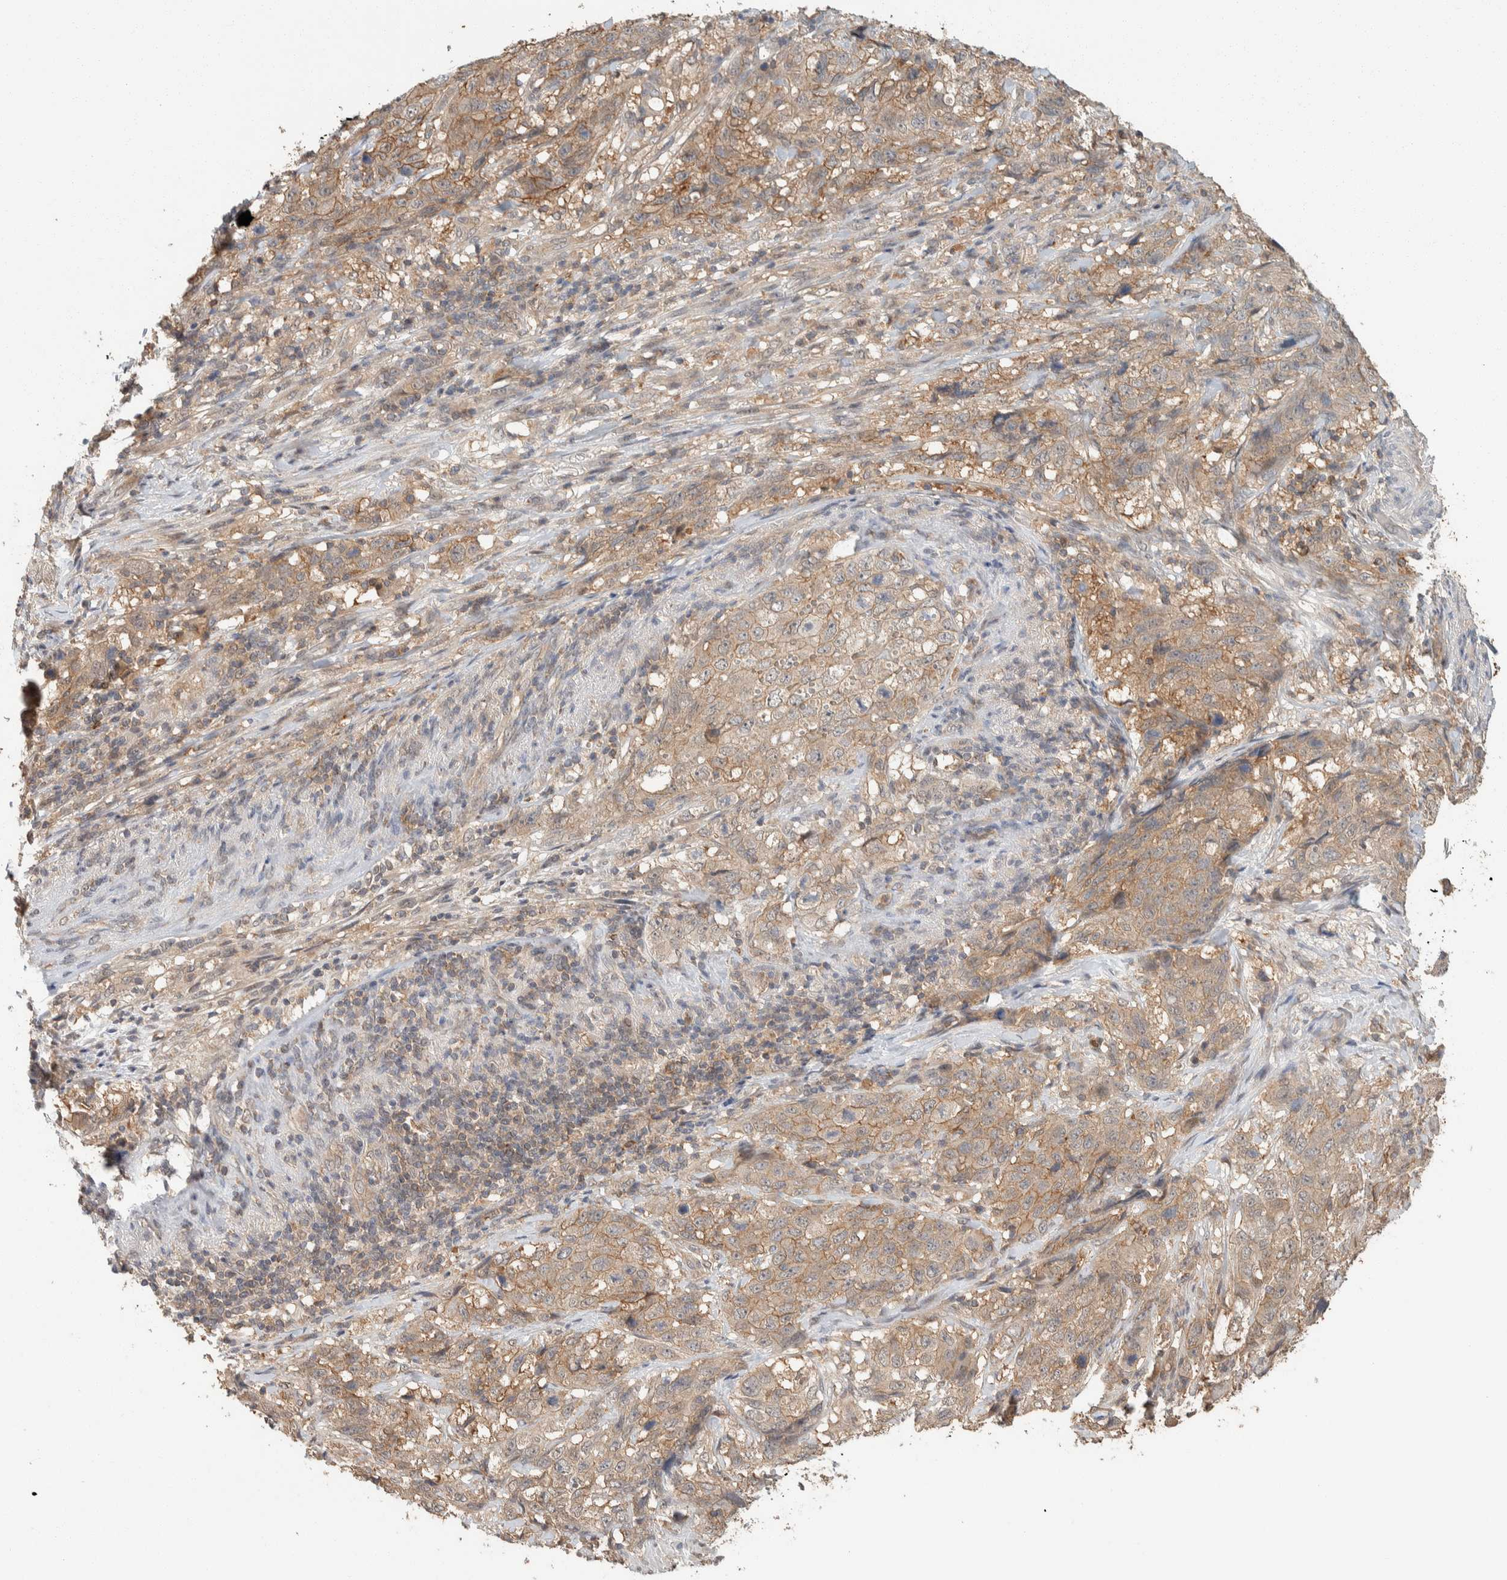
{"staining": {"intensity": "weak", "quantity": ">75%", "location": "cytoplasmic/membranous,nuclear"}, "tissue": "stomach cancer", "cell_type": "Tumor cells", "image_type": "cancer", "snomed": [{"axis": "morphology", "description": "Adenocarcinoma, NOS"}, {"axis": "topography", "description": "Stomach"}], "caption": "A high-resolution image shows IHC staining of adenocarcinoma (stomach), which demonstrates weak cytoplasmic/membranous and nuclear positivity in approximately >75% of tumor cells.", "gene": "ZNF567", "patient": {"sex": "male", "age": 48}}